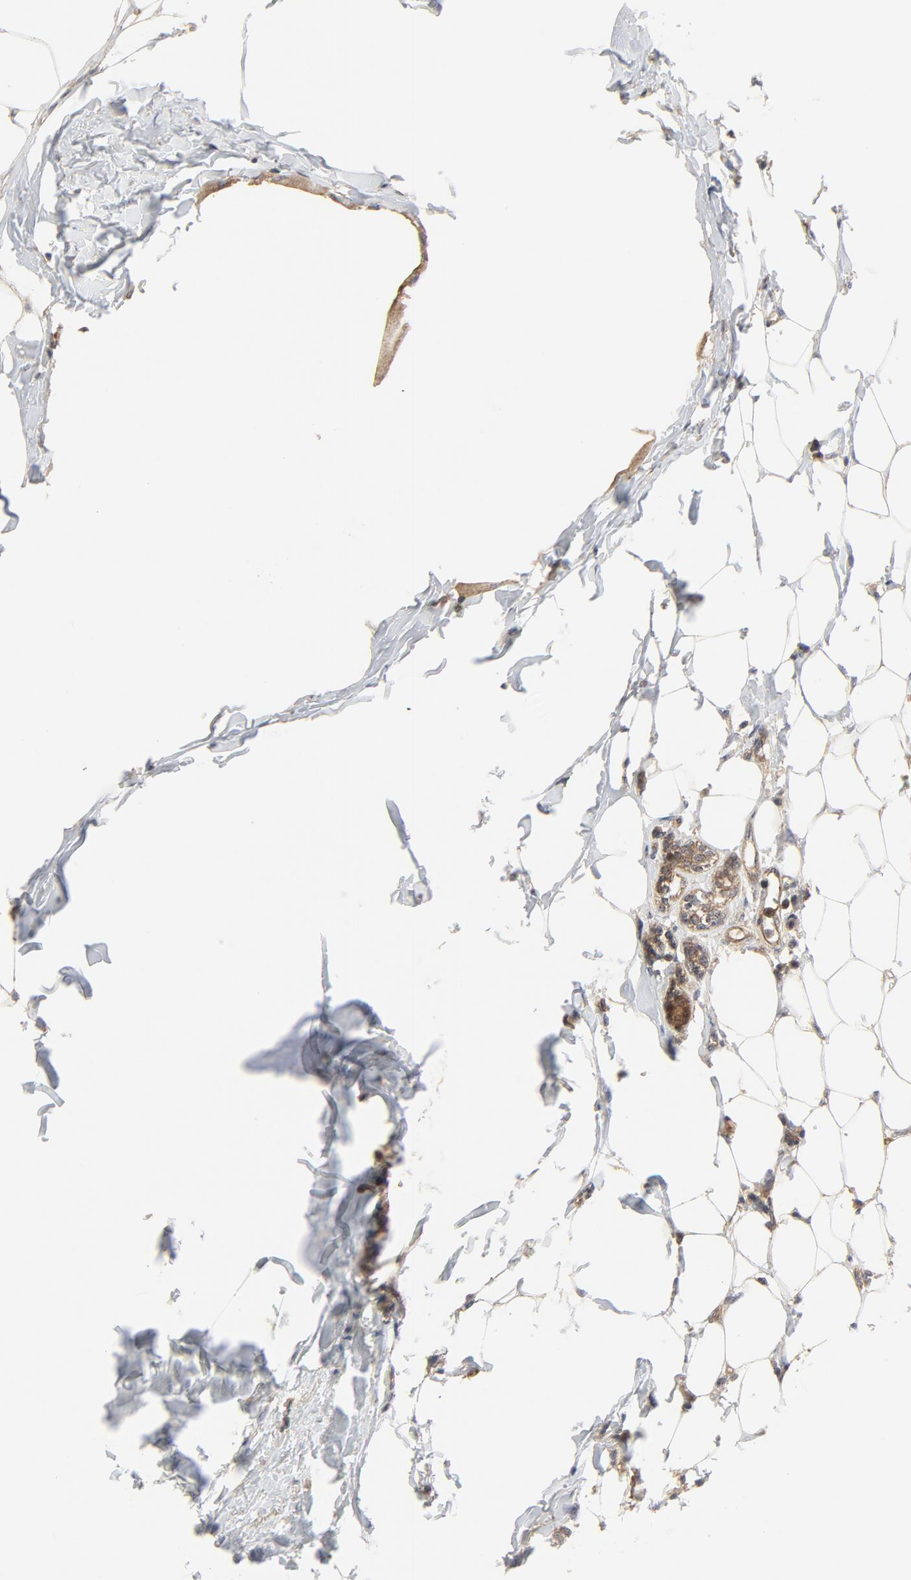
{"staining": {"intensity": "moderate", "quantity": ">75%", "location": "cytoplasmic/membranous"}, "tissue": "breast cancer", "cell_type": "Tumor cells", "image_type": "cancer", "snomed": [{"axis": "morphology", "description": "Duct carcinoma"}, {"axis": "topography", "description": "Breast"}], "caption": "An IHC histopathology image of tumor tissue is shown. Protein staining in brown highlights moderate cytoplasmic/membranous positivity in intraductal carcinoma (breast) within tumor cells. (DAB (3,3'-diaminobenzidine) = brown stain, brightfield microscopy at high magnification).", "gene": "MAP2K7", "patient": {"sex": "female", "age": 40}}